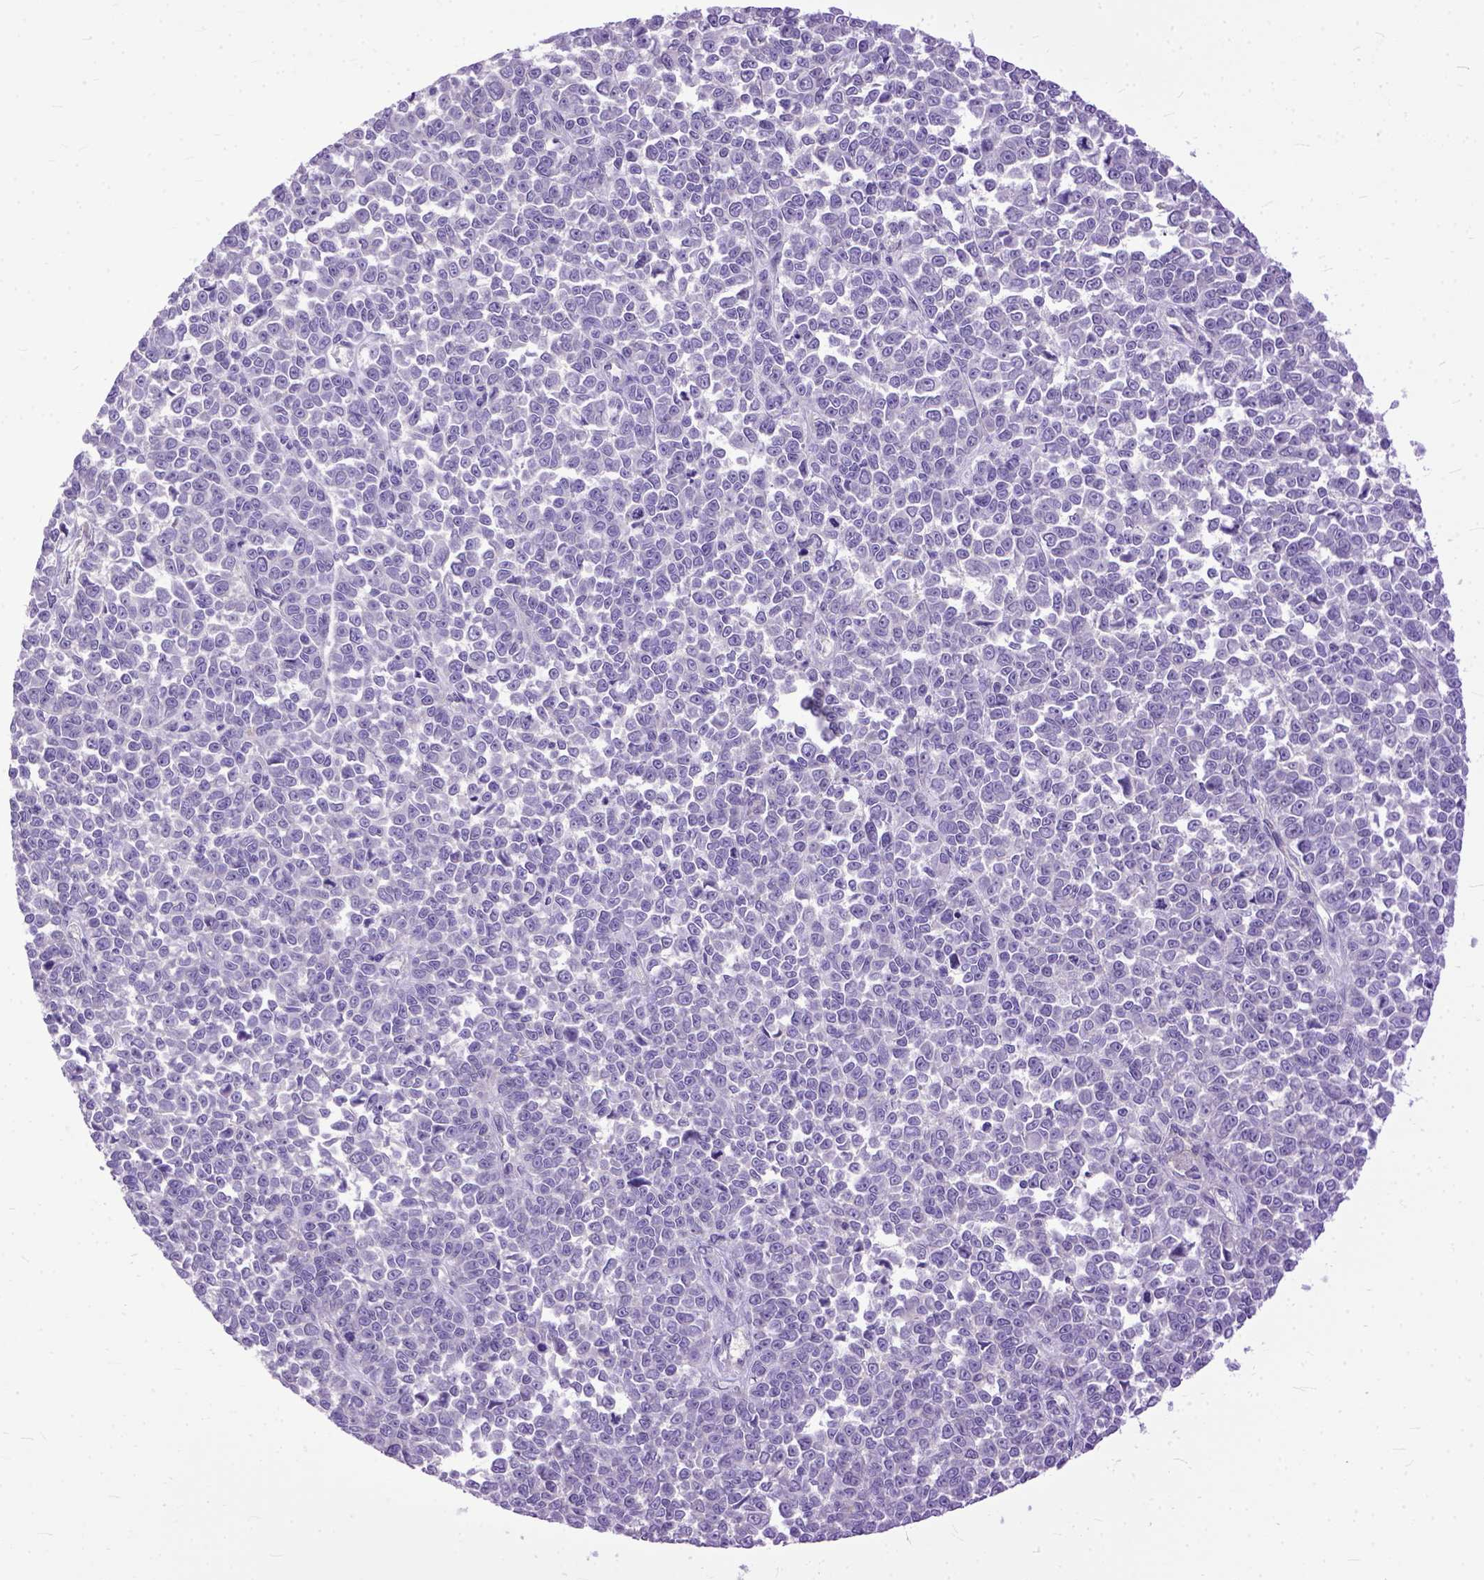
{"staining": {"intensity": "negative", "quantity": "none", "location": "none"}, "tissue": "melanoma", "cell_type": "Tumor cells", "image_type": "cancer", "snomed": [{"axis": "morphology", "description": "Malignant melanoma, NOS"}, {"axis": "topography", "description": "Skin"}], "caption": "There is no significant expression in tumor cells of malignant melanoma.", "gene": "NAMPT", "patient": {"sex": "female", "age": 95}}